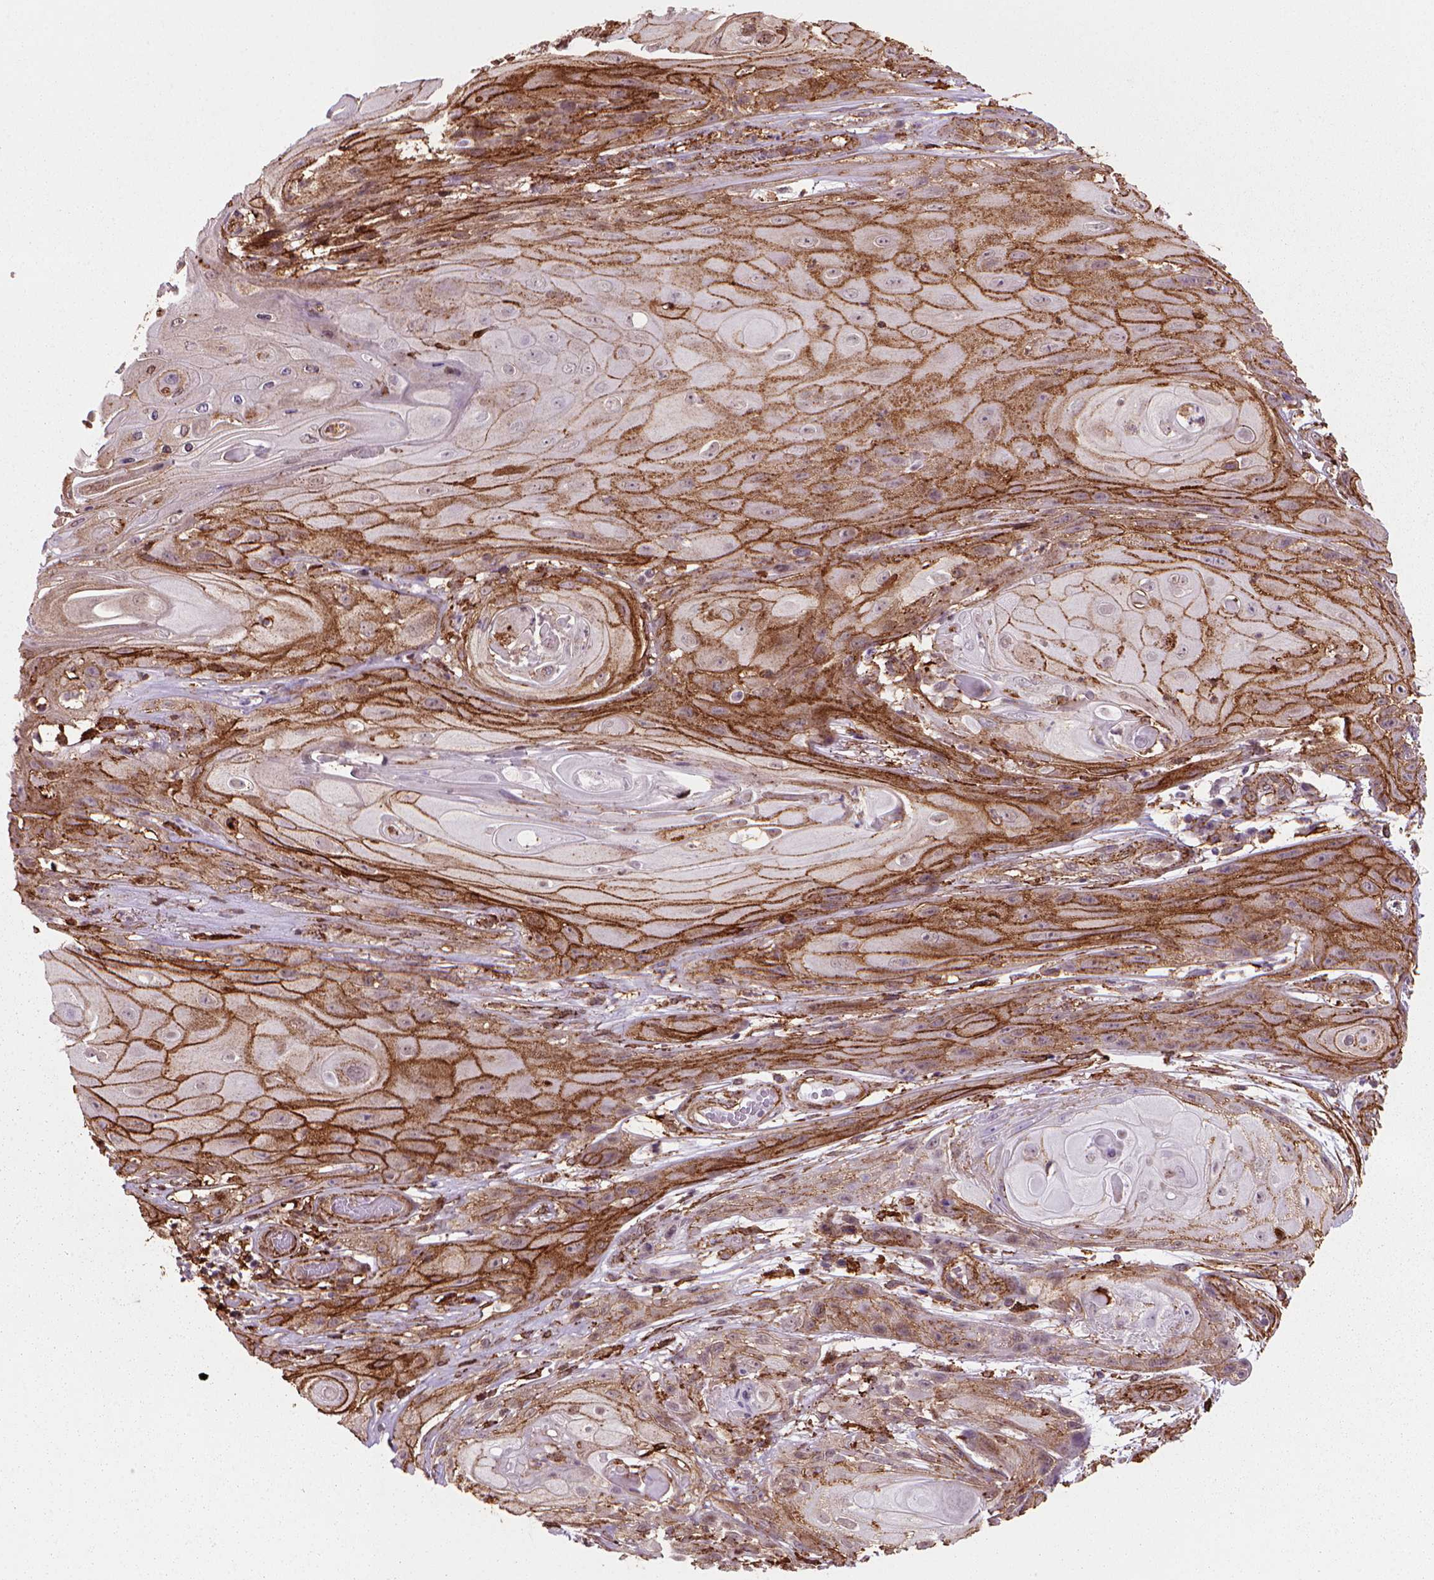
{"staining": {"intensity": "moderate", "quantity": "25%-75%", "location": "cytoplasmic/membranous"}, "tissue": "skin cancer", "cell_type": "Tumor cells", "image_type": "cancer", "snomed": [{"axis": "morphology", "description": "Squamous cell carcinoma, NOS"}, {"axis": "topography", "description": "Skin"}], "caption": "Immunohistochemistry (IHC) staining of skin squamous cell carcinoma, which reveals medium levels of moderate cytoplasmic/membranous expression in approximately 25%-75% of tumor cells indicating moderate cytoplasmic/membranous protein staining. The staining was performed using DAB (3,3'-diaminobenzidine) (brown) for protein detection and nuclei were counterstained in hematoxylin (blue).", "gene": "MARCKS", "patient": {"sex": "male", "age": 62}}